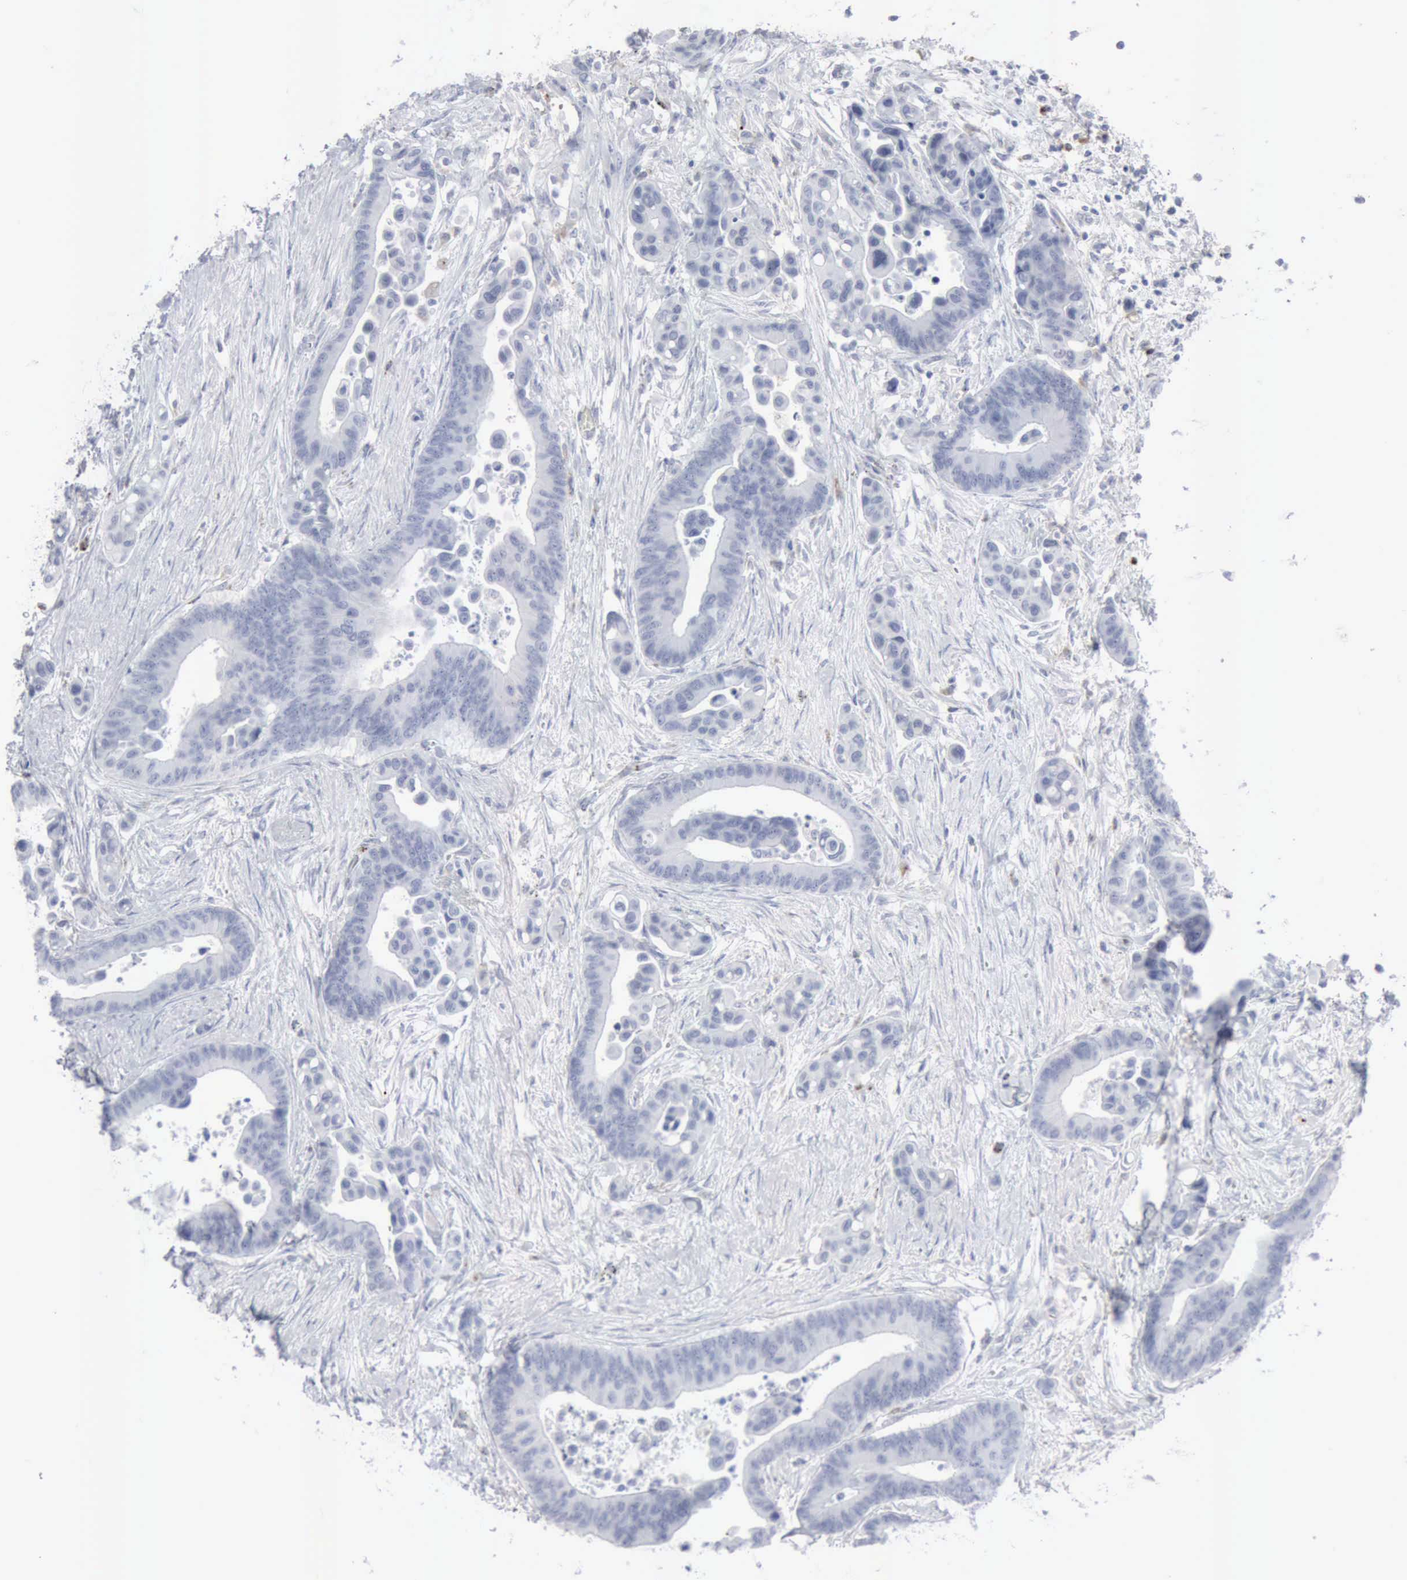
{"staining": {"intensity": "negative", "quantity": "none", "location": "none"}, "tissue": "colorectal cancer", "cell_type": "Tumor cells", "image_type": "cancer", "snomed": [{"axis": "morphology", "description": "Adenocarcinoma, NOS"}, {"axis": "topography", "description": "Colon"}], "caption": "The photomicrograph demonstrates no staining of tumor cells in colorectal cancer (adenocarcinoma).", "gene": "GLA", "patient": {"sex": "male", "age": 82}}